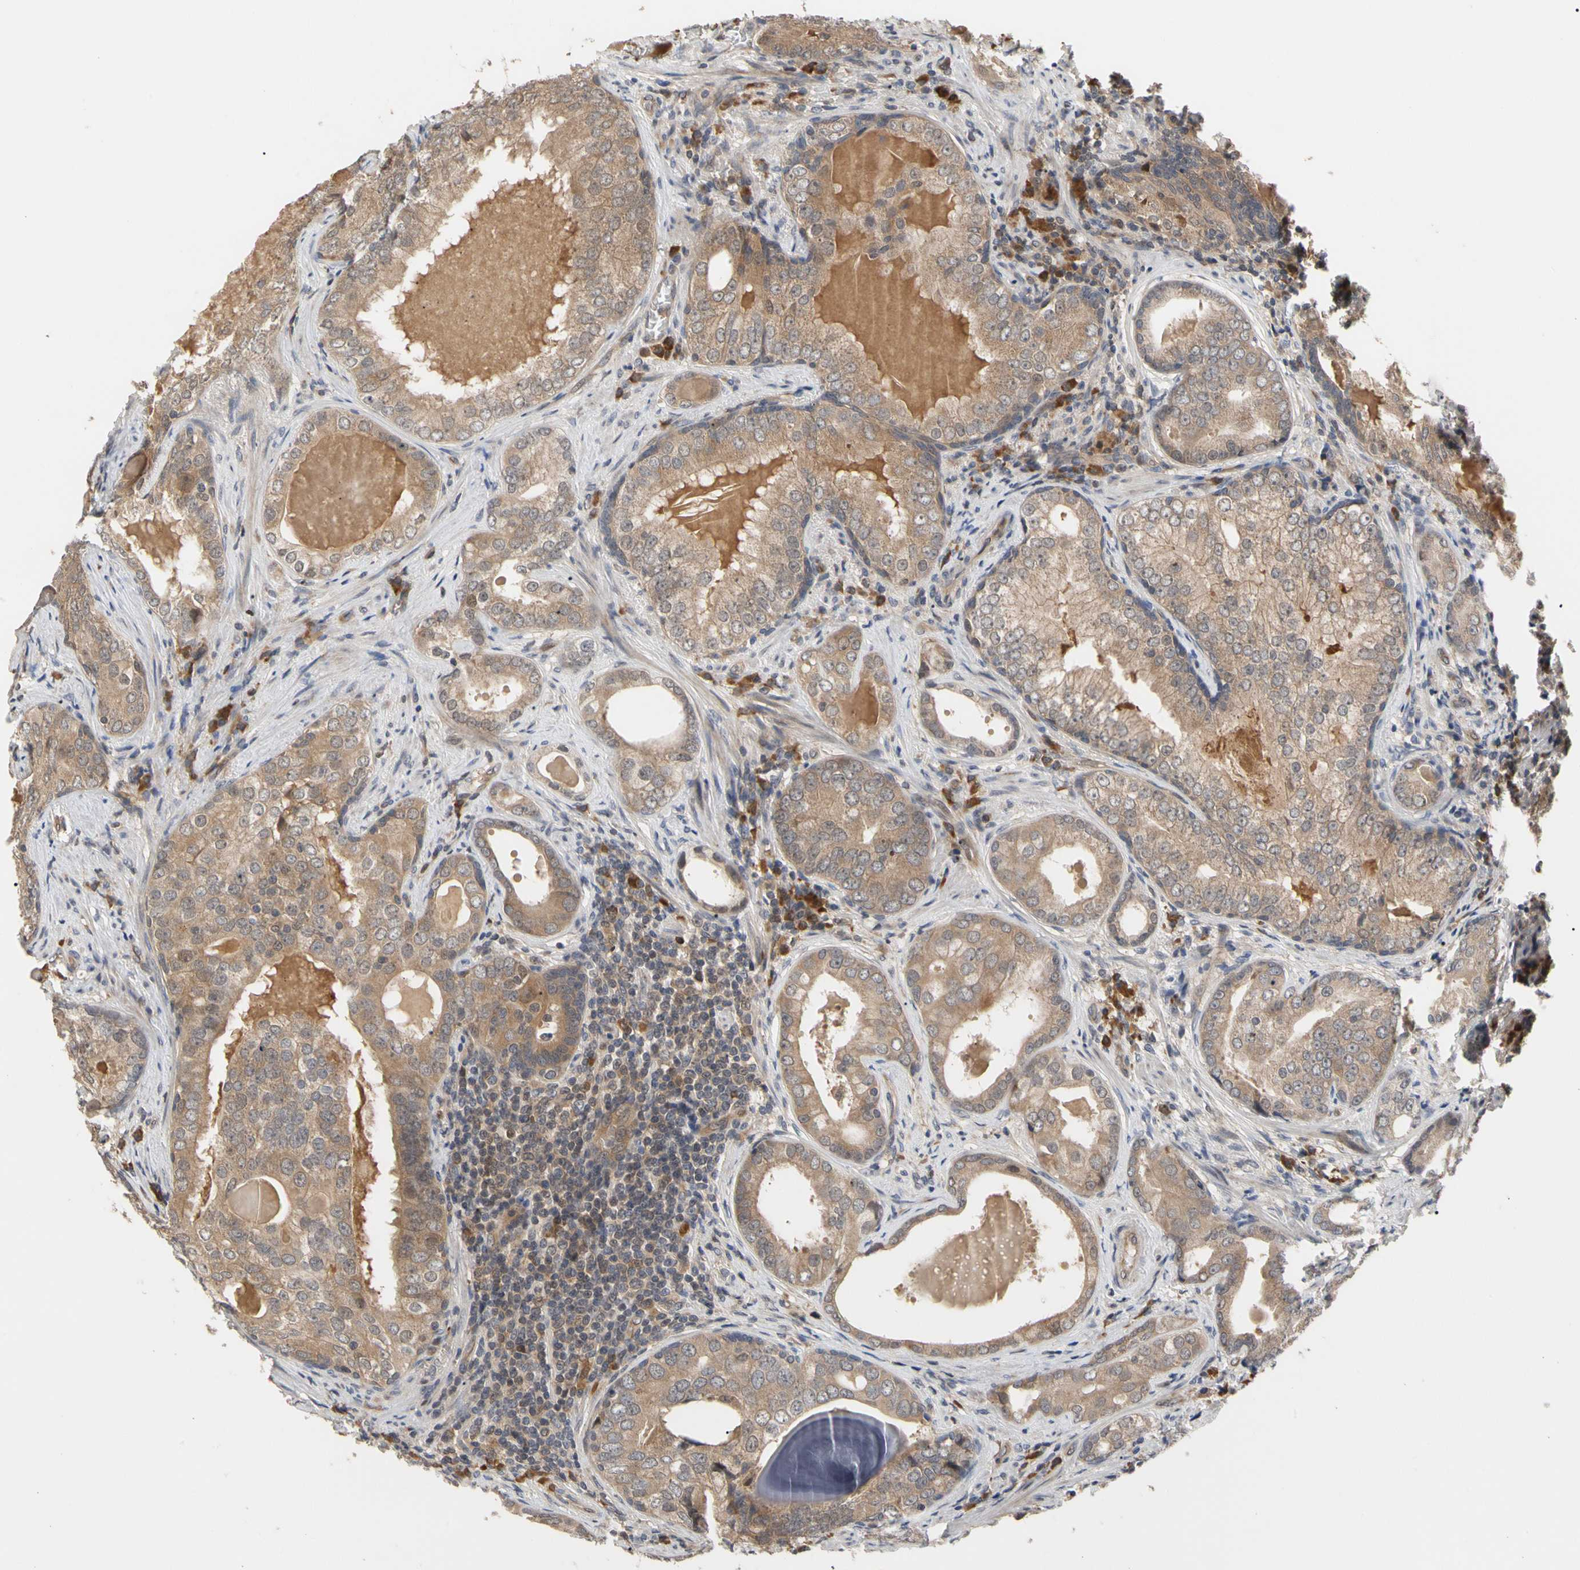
{"staining": {"intensity": "moderate", "quantity": ">75%", "location": "cytoplasmic/membranous"}, "tissue": "prostate cancer", "cell_type": "Tumor cells", "image_type": "cancer", "snomed": [{"axis": "morphology", "description": "Adenocarcinoma, High grade"}, {"axis": "topography", "description": "Prostate"}], "caption": "Approximately >75% of tumor cells in prostate cancer display moderate cytoplasmic/membranous protein expression as visualized by brown immunohistochemical staining.", "gene": "CYTIP", "patient": {"sex": "male", "age": 66}}